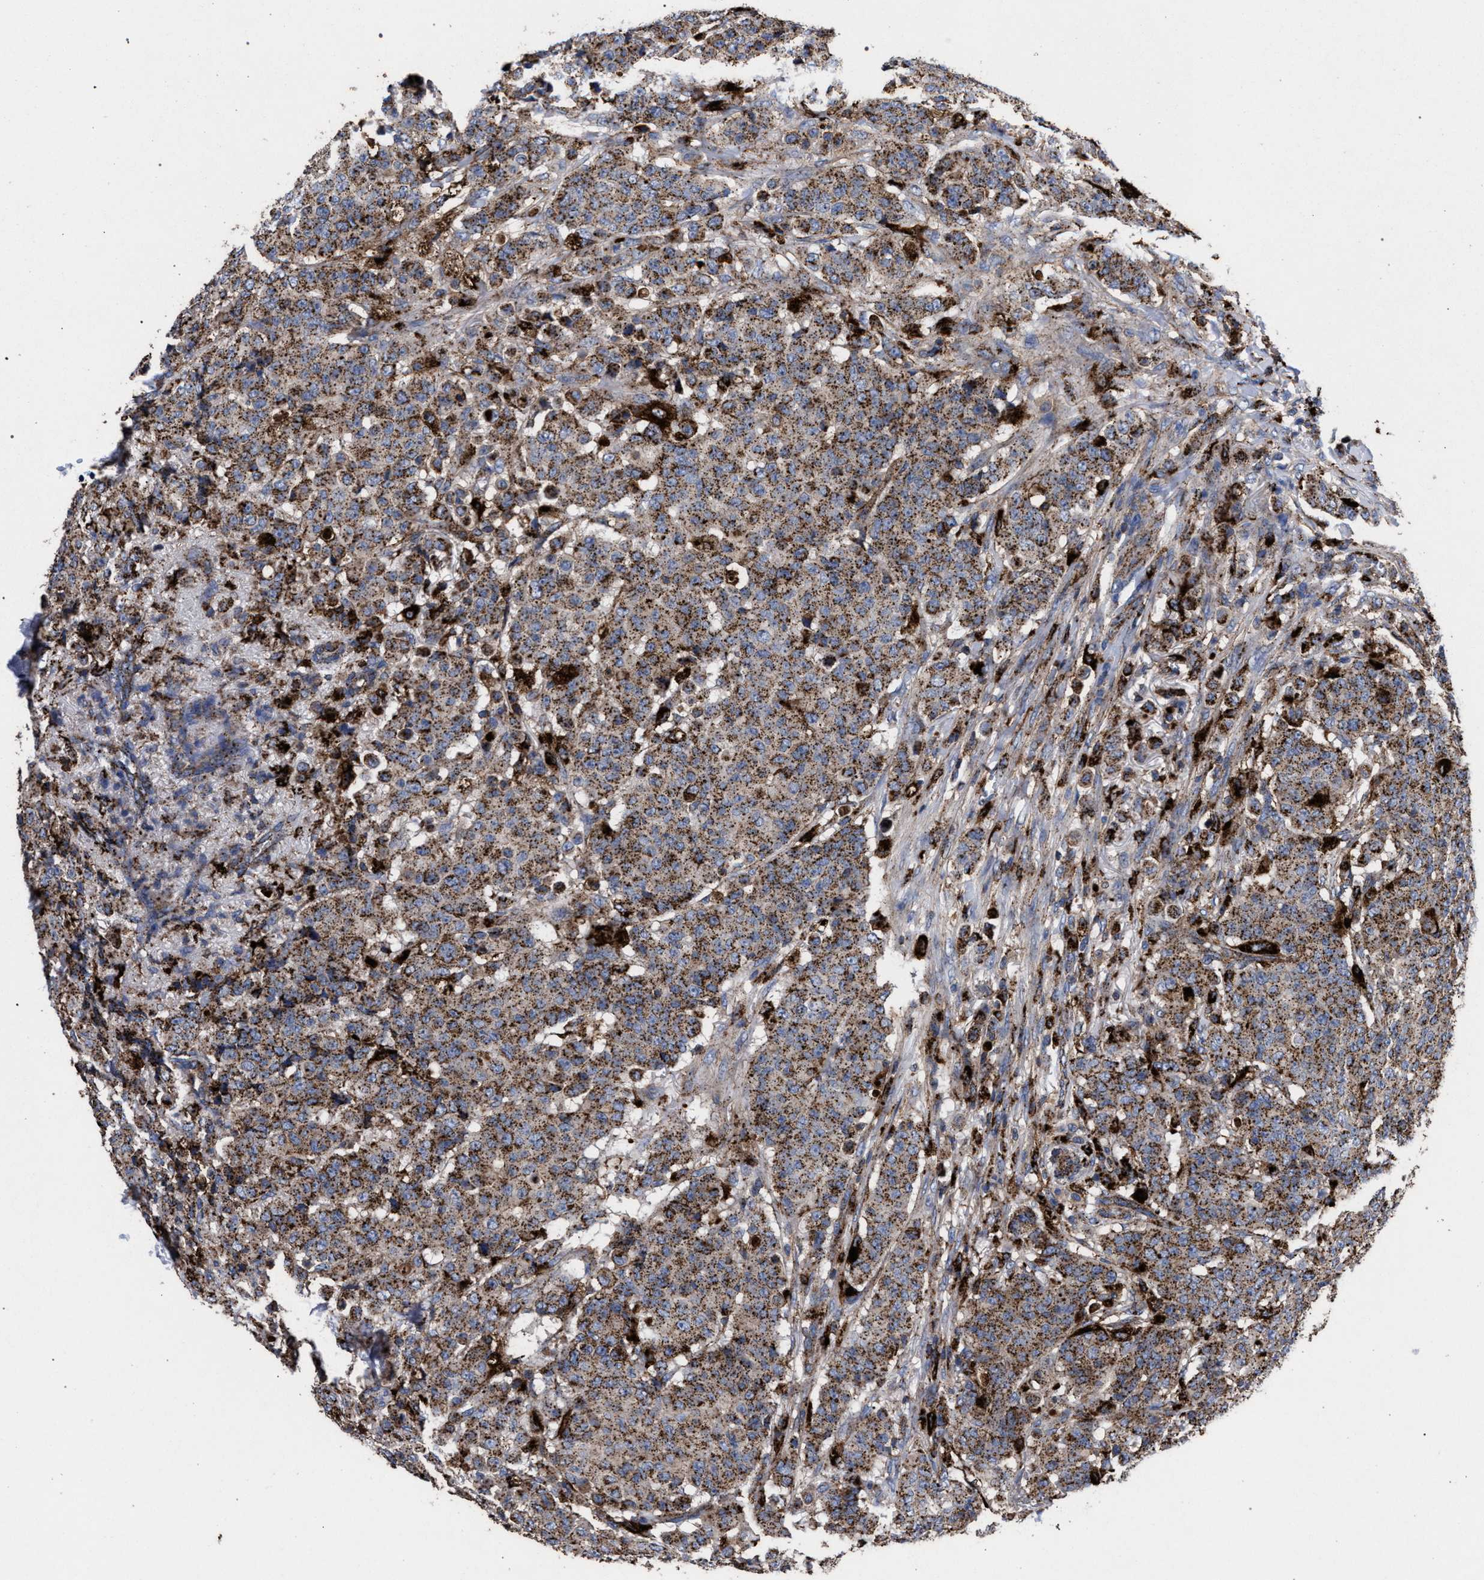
{"staining": {"intensity": "moderate", "quantity": ">75%", "location": "cytoplasmic/membranous"}, "tissue": "breast cancer", "cell_type": "Tumor cells", "image_type": "cancer", "snomed": [{"axis": "morphology", "description": "Duct carcinoma"}, {"axis": "topography", "description": "Breast"}], "caption": "Breast cancer was stained to show a protein in brown. There is medium levels of moderate cytoplasmic/membranous staining in approximately >75% of tumor cells. (Stains: DAB (3,3'-diaminobenzidine) in brown, nuclei in blue, Microscopy: brightfield microscopy at high magnification).", "gene": "PPT1", "patient": {"sex": "female", "age": 40}}